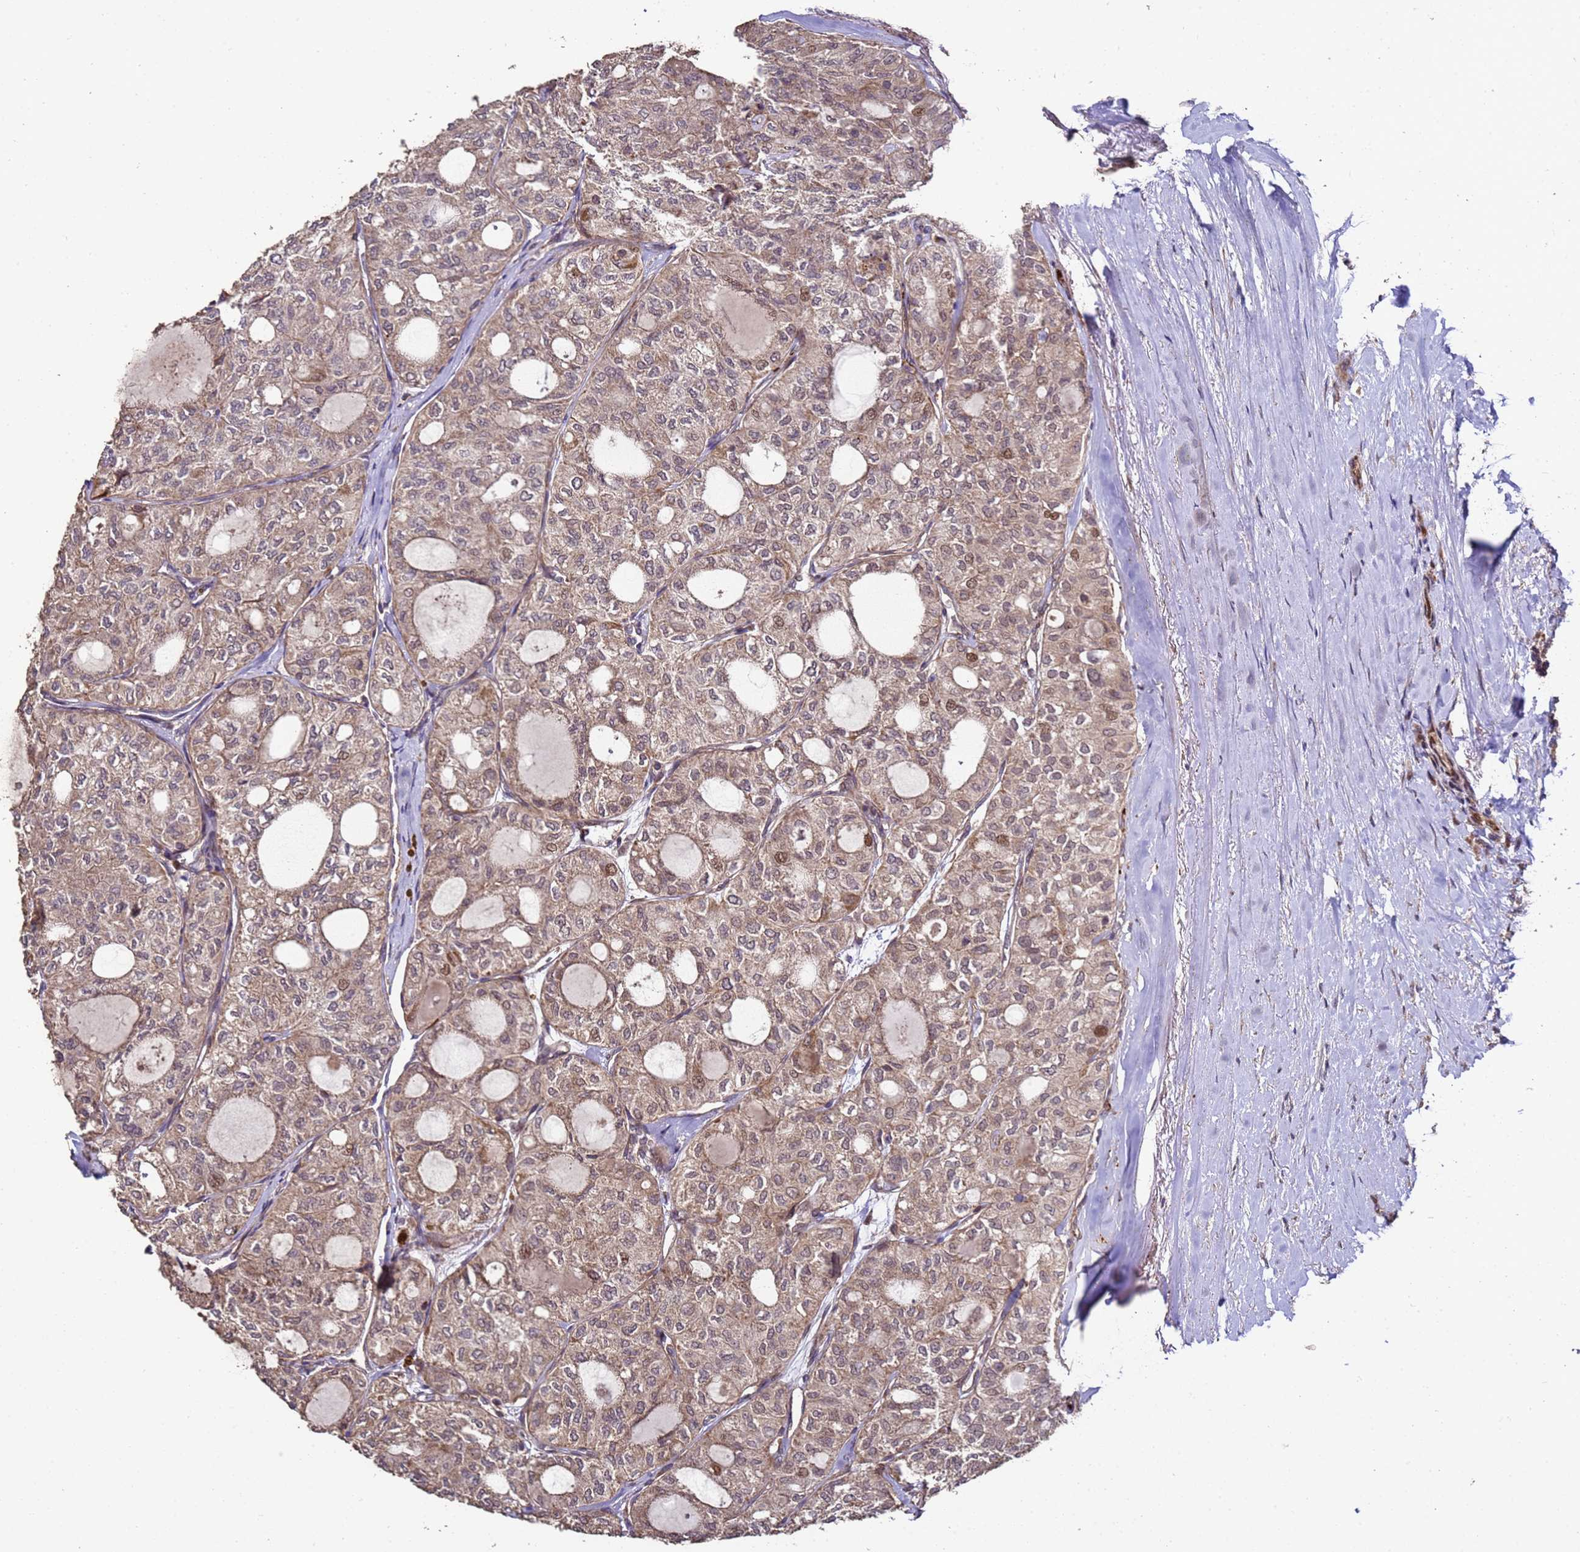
{"staining": {"intensity": "moderate", "quantity": ">75%", "location": "cytoplasmic/membranous,nuclear"}, "tissue": "thyroid cancer", "cell_type": "Tumor cells", "image_type": "cancer", "snomed": [{"axis": "morphology", "description": "Follicular adenoma carcinoma, NOS"}, {"axis": "topography", "description": "Thyroid gland"}], "caption": "This is a photomicrograph of immunohistochemistry staining of thyroid cancer (follicular adenoma carcinoma), which shows moderate expression in the cytoplasmic/membranous and nuclear of tumor cells.", "gene": "PRODH", "patient": {"sex": "male", "age": 75}}